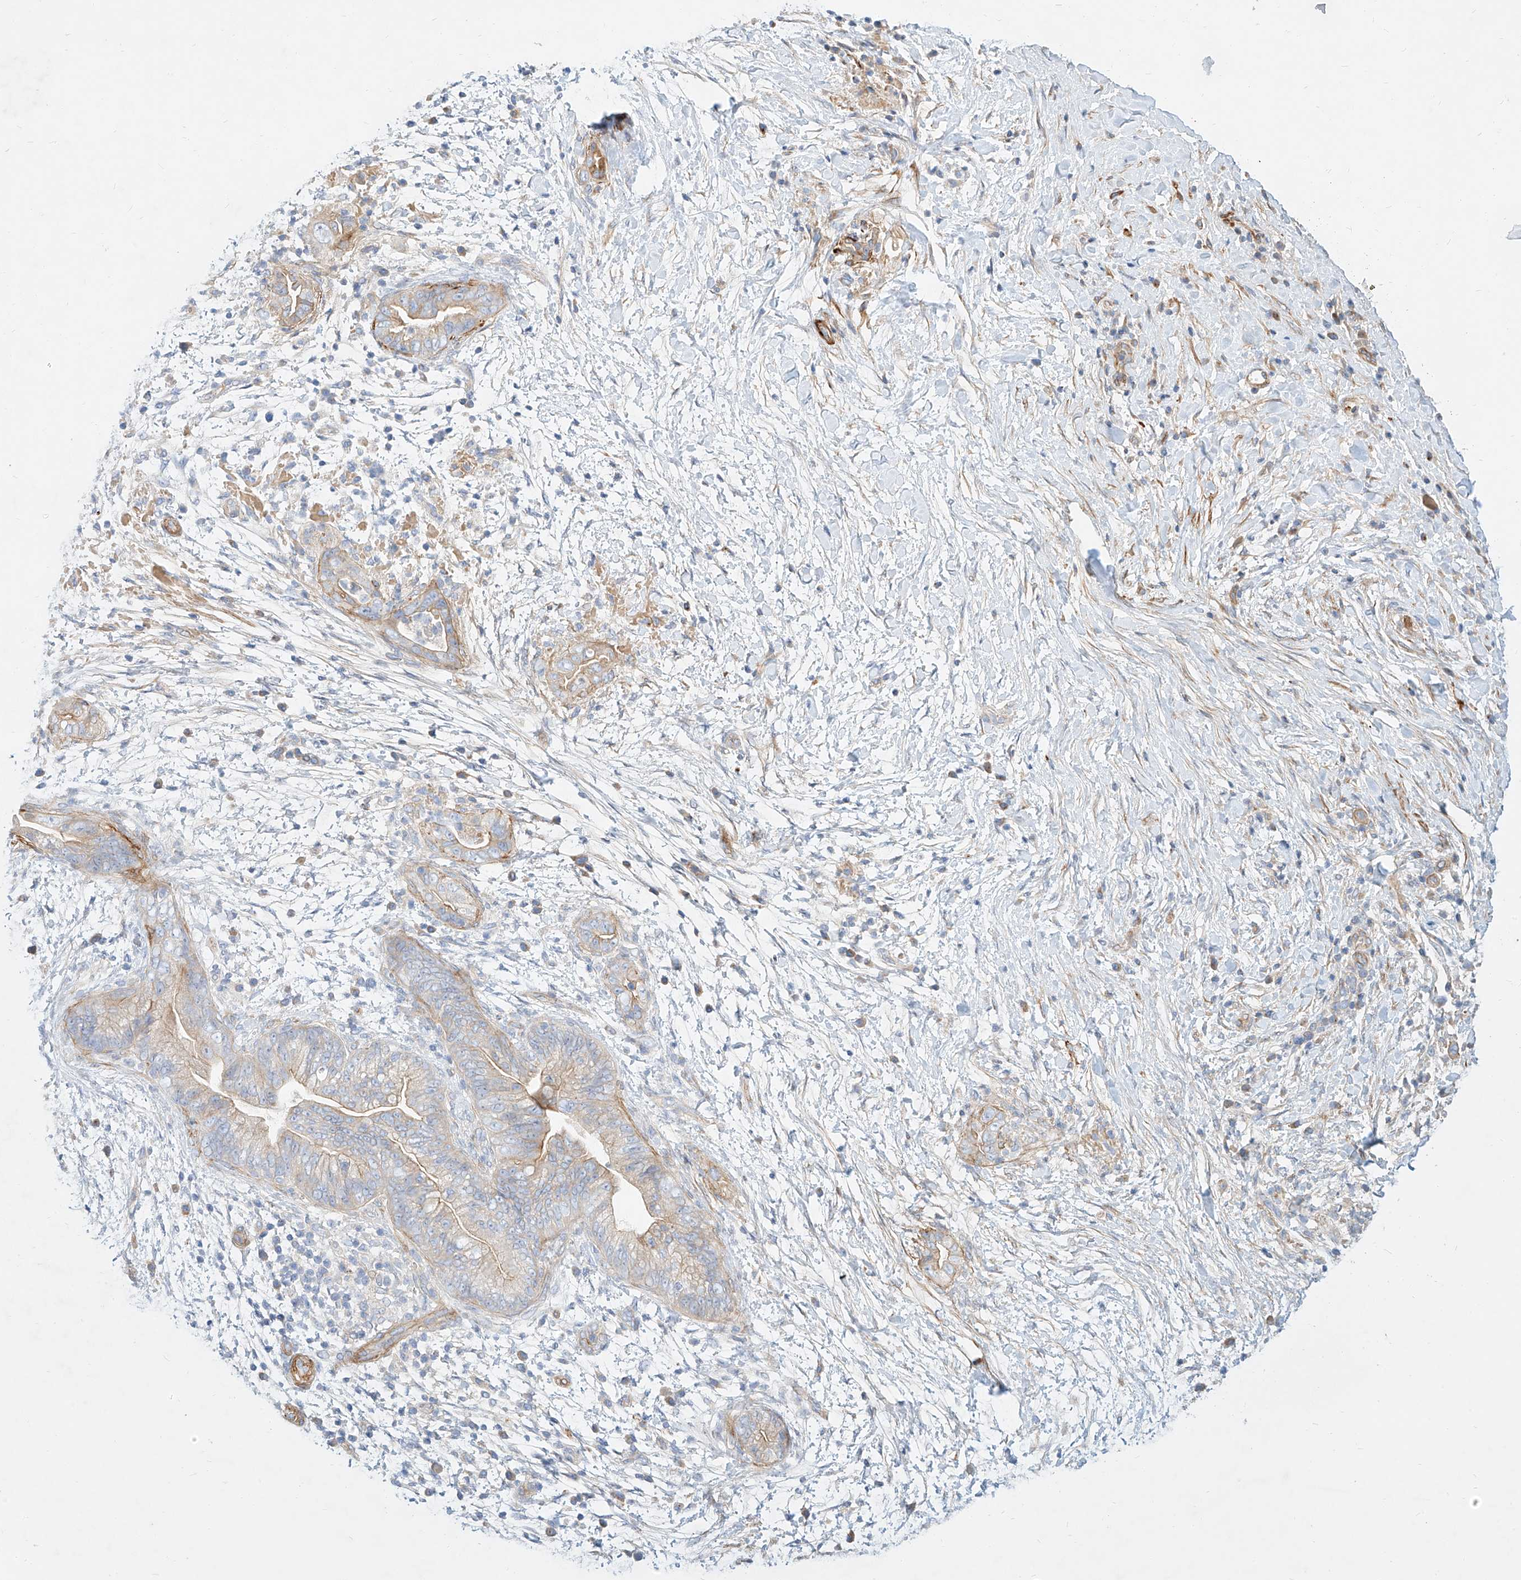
{"staining": {"intensity": "weak", "quantity": "<25%", "location": "cytoplasmic/membranous"}, "tissue": "pancreatic cancer", "cell_type": "Tumor cells", "image_type": "cancer", "snomed": [{"axis": "morphology", "description": "Adenocarcinoma, NOS"}, {"axis": "topography", "description": "Pancreas"}], "caption": "Pancreatic adenocarcinoma stained for a protein using immunohistochemistry shows no expression tumor cells.", "gene": "KCNH5", "patient": {"sex": "male", "age": 75}}